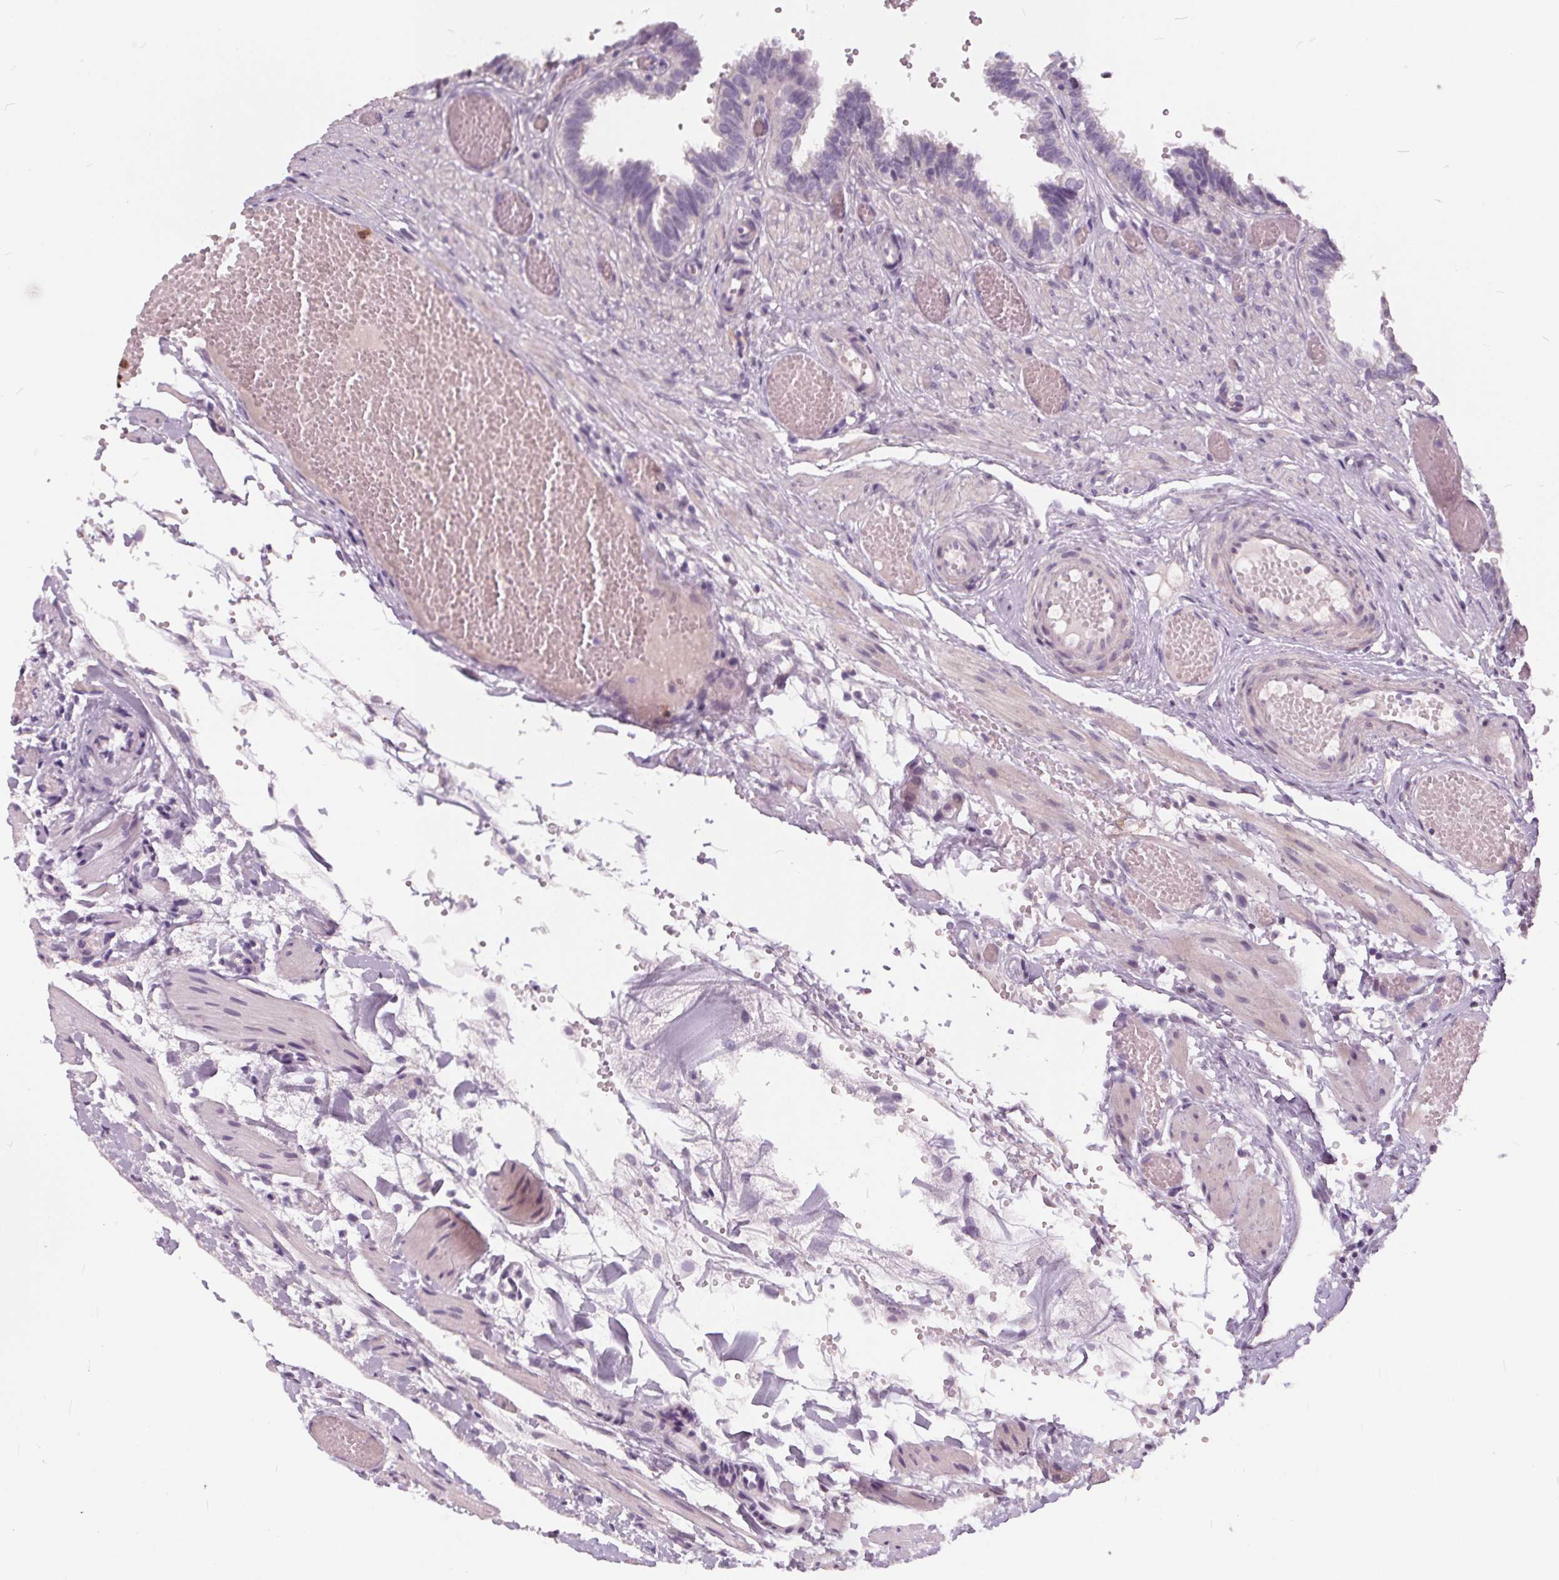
{"staining": {"intensity": "negative", "quantity": "none", "location": "none"}, "tissue": "fallopian tube", "cell_type": "Glandular cells", "image_type": "normal", "snomed": [{"axis": "morphology", "description": "Normal tissue, NOS"}, {"axis": "topography", "description": "Fallopian tube"}], "caption": "Glandular cells show no significant positivity in normal fallopian tube.", "gene": "HAAO", "patient": {"sex": "female", "age": 37}}